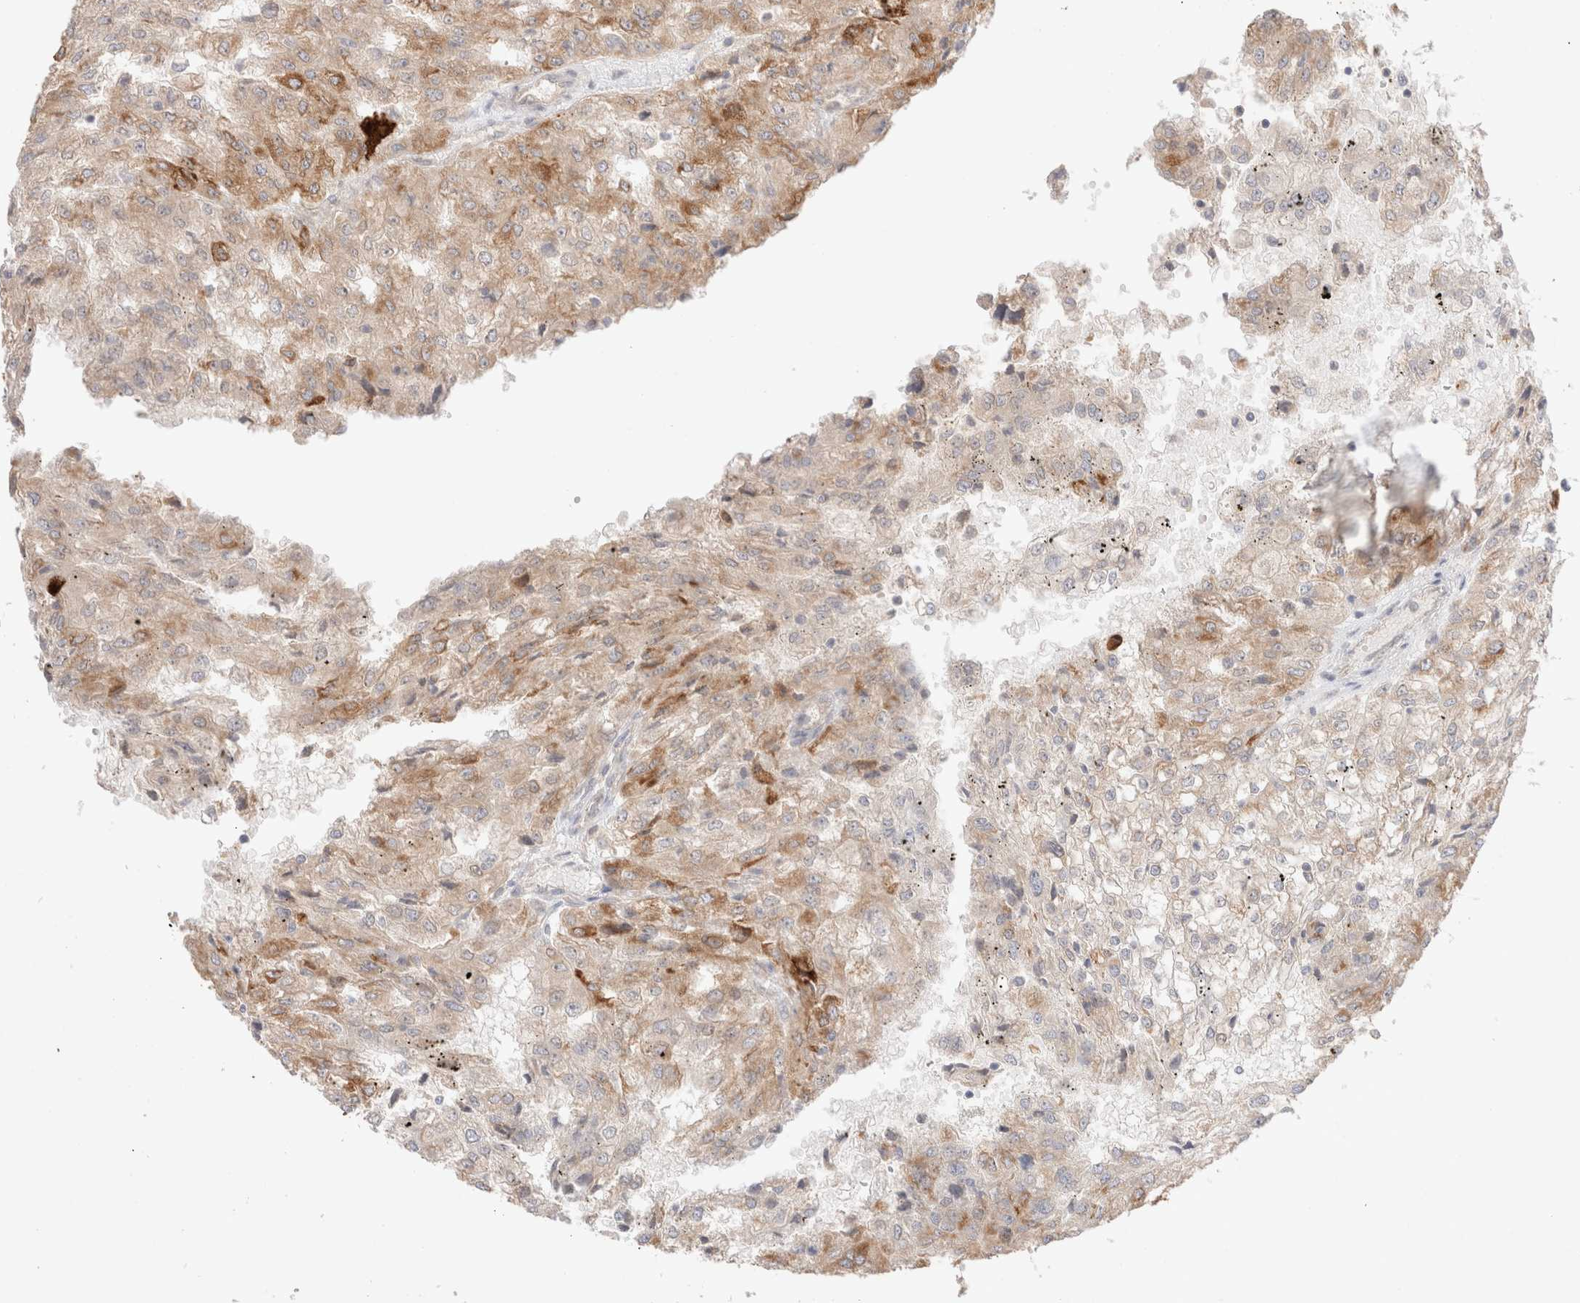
{"staining": {"intensity": "moderate", "quantity": ">75%", "location": "cytoplasmic/membranous"}, "tissue": "renal cancer", "cell_type": "Tumor cells", "image_type": "cancer", "snomed": [{"axis": "morphology", "description": "Adenocarcinoma, NOS"}, {"axis": "topography", "description": "Kidney"}], "caption": "Renal cancer stained with a protein marker exhibits moderate staining in tumor cells.", "gene": "TRIM41", "patient": {"sex": "female", "age": 54}}